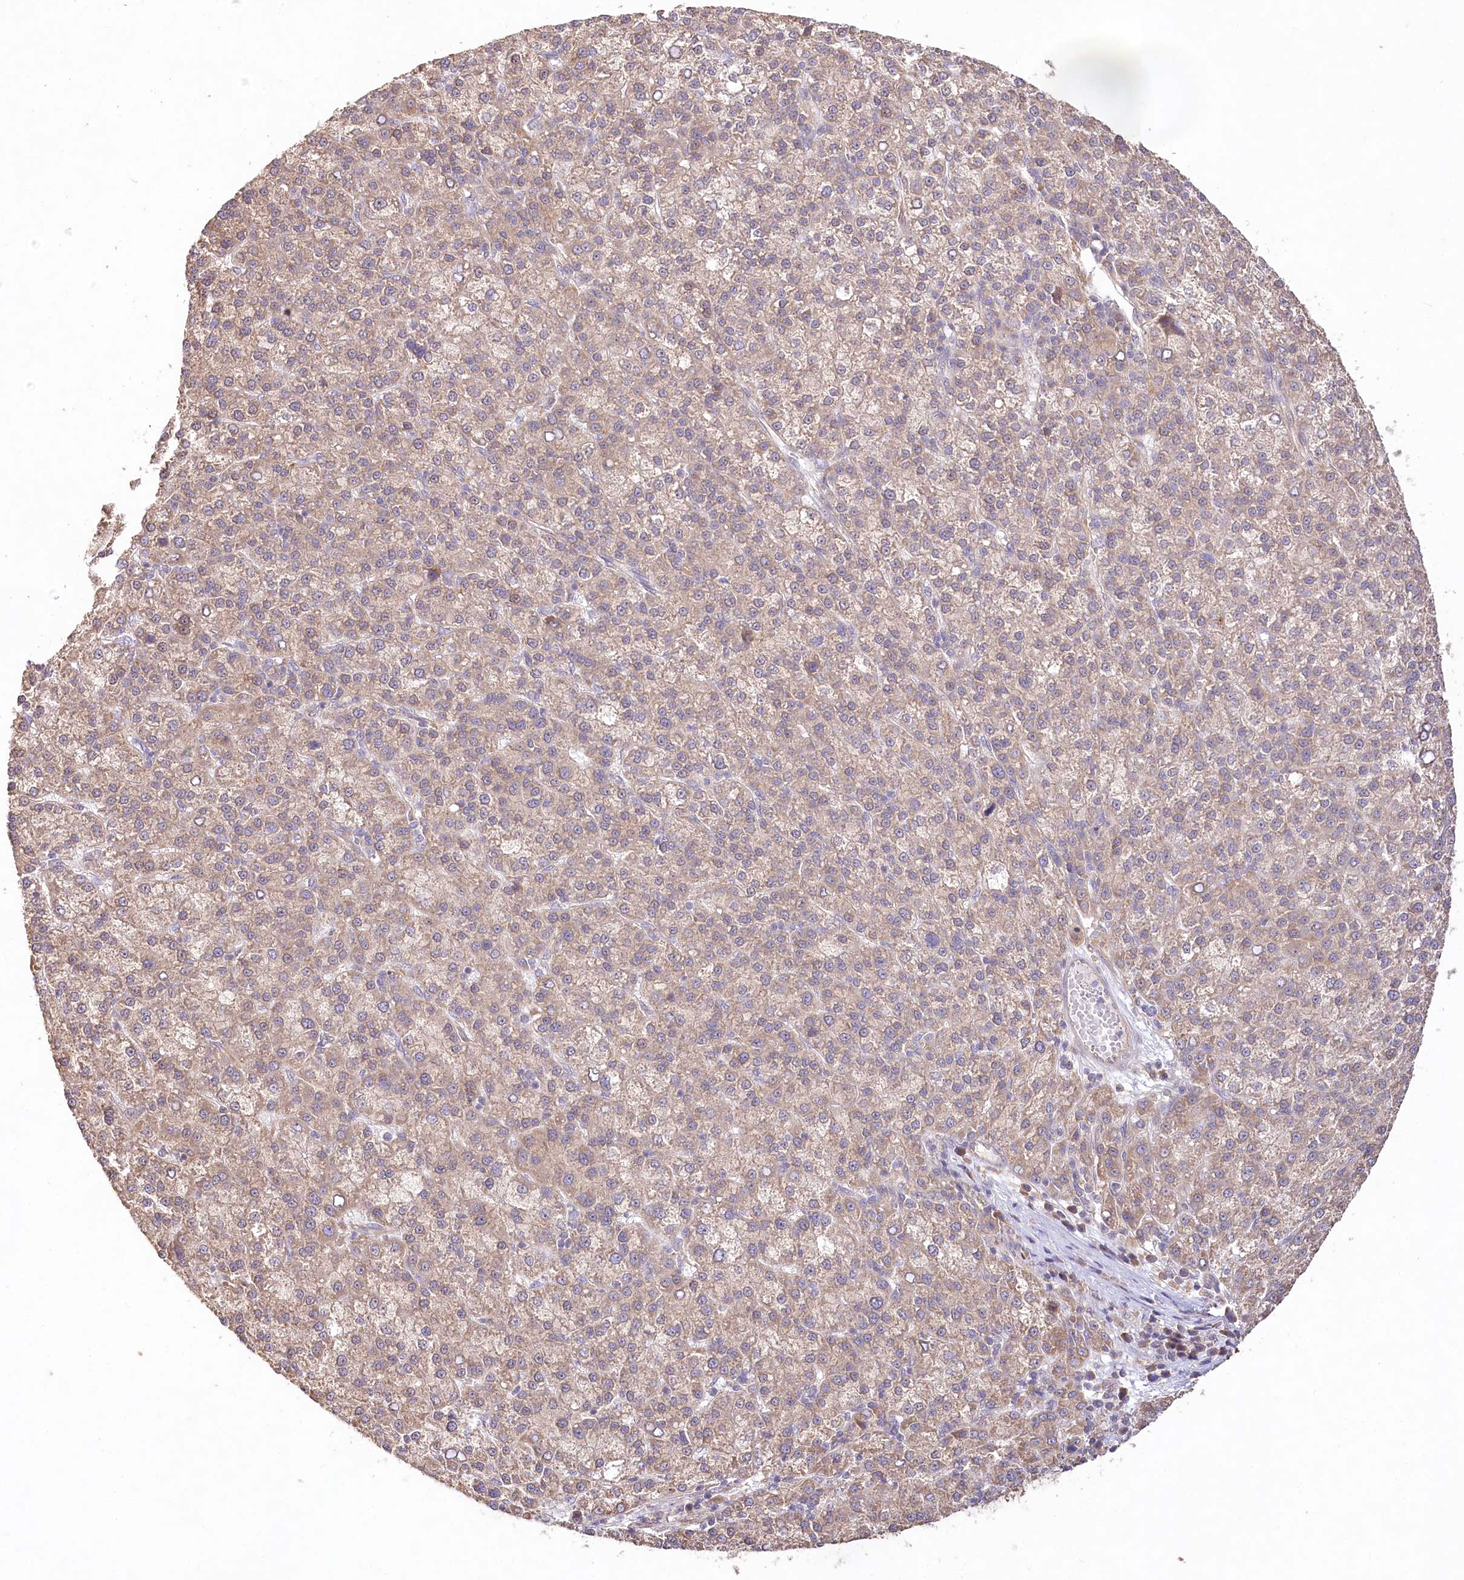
{"staining": {"intensity": "weak", "quantity": ">75%", "location": "cytoplasmic/membranous"}, "tissue": "liver cancer", "cell_type": "Tumor cells", "image_type": "cancer", "snomed": [{"axis": "morphology", "description": "Carcinoma, Hepatocellular, NOS"}, {"axis": "topography", "description": "Liver"}], "caption": "There is low levels of weak cytoplasmic/membranous staining in tumor cells of liver hepatocellular carcinoma, as demonstrated by immunohistochemical staining (brown color).", "gene": "DMXL1", "patient": {"sex": "female", "age": 58}}